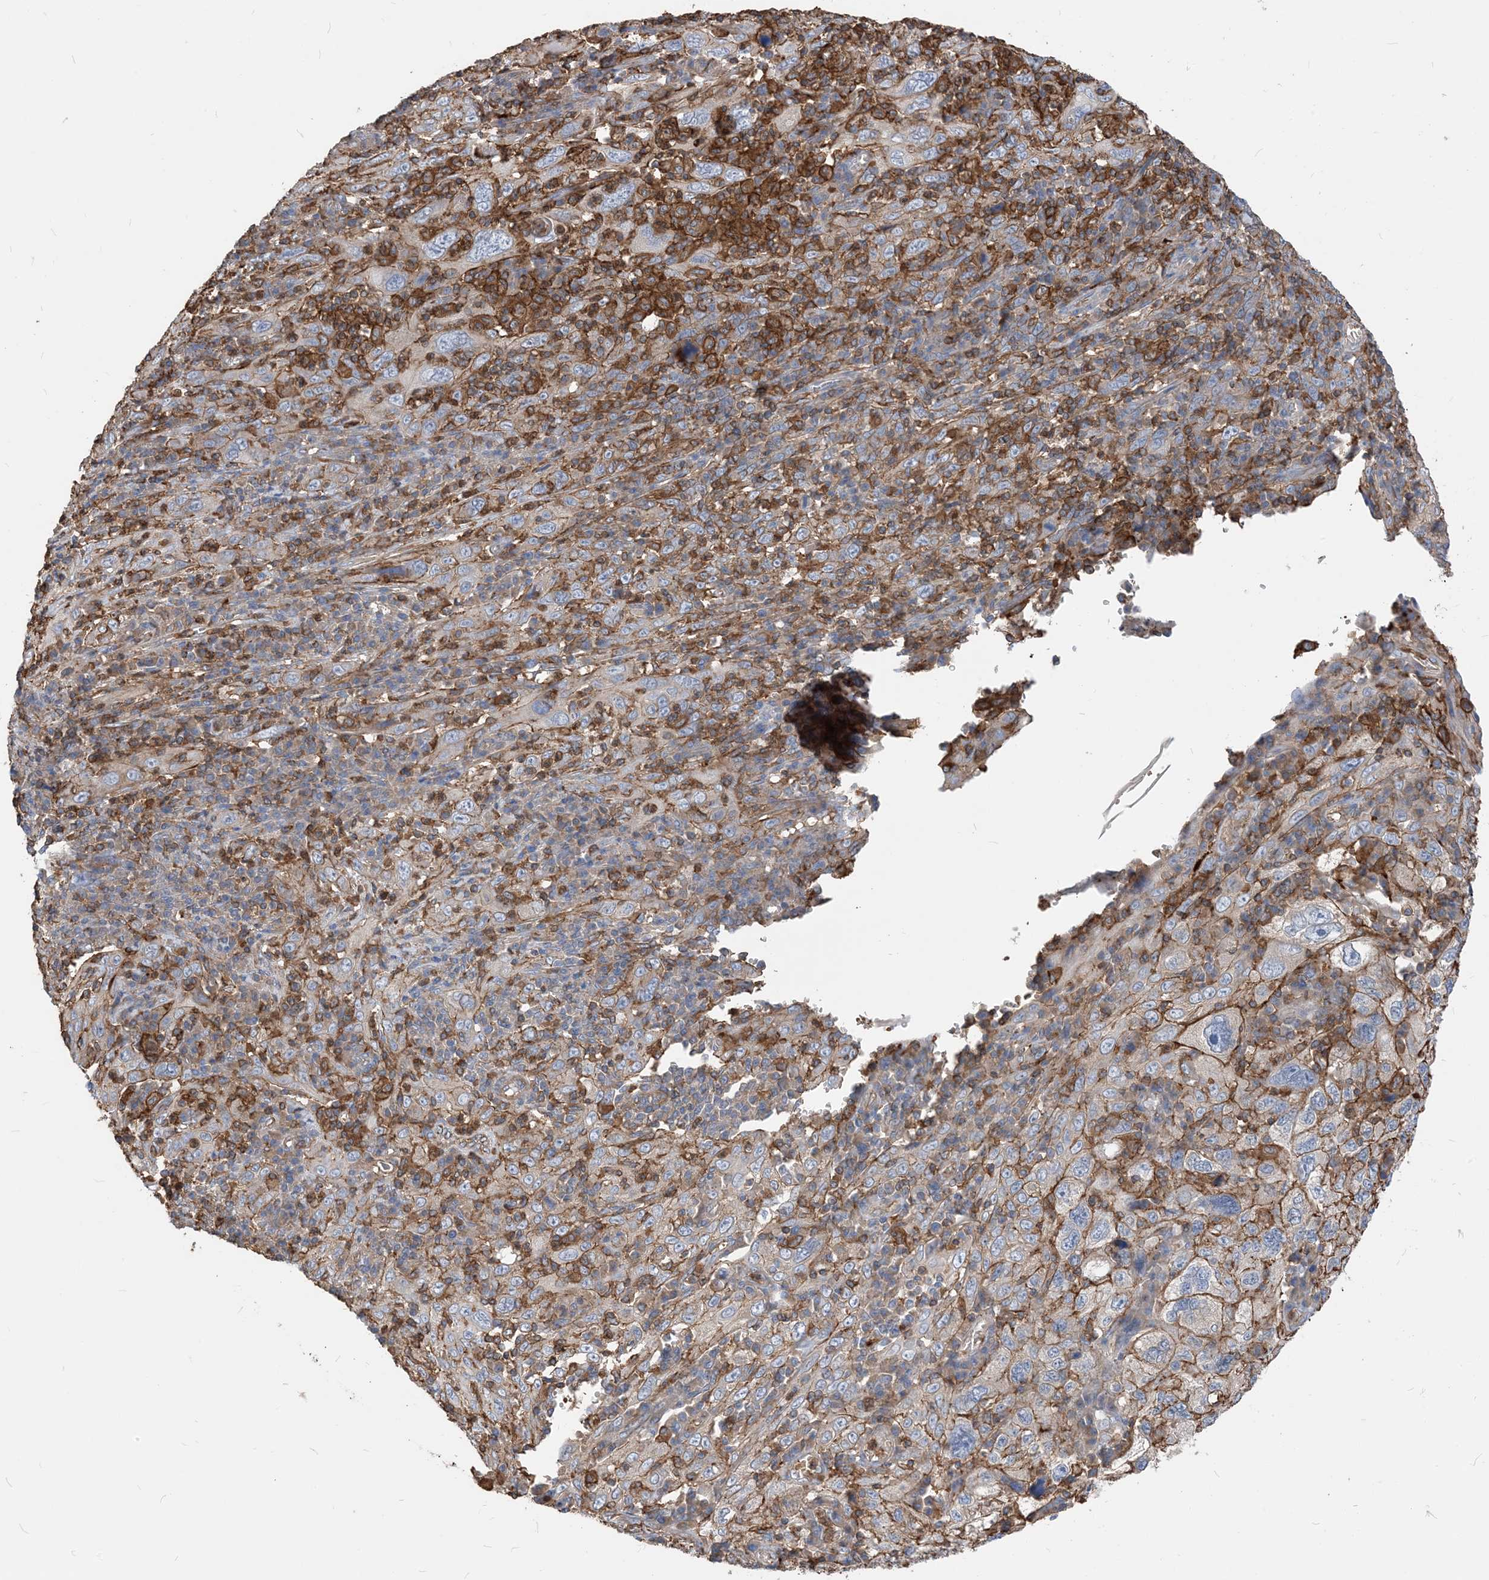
{"staining": {"intensity": "moderate", "quantity": "25%-75%", "location": "cytoplasmic/membranous"}, "tissue": "cervical cancer", "cell_type": "Tumor cells", "image_type": "cancer", "snomed": [{"axis": "morphology", "description": "Squamous cell carcinoma, NOS"}, {"axis": "topography", "description": "Cervix"}], "caption": "High-magnification brightfield microscopy of cervical squamous cell carcinoma stained with DAB (3,3'-diaminobenzidine) (brown) and counterstained with hematoxylin (blue). tumor cells exhibit moderate cytoplasmic/membranous staining is seen in approximately25%-75% of cells.", "gene": "PARVG", "patient": {"sex": "female", "age": 46}}